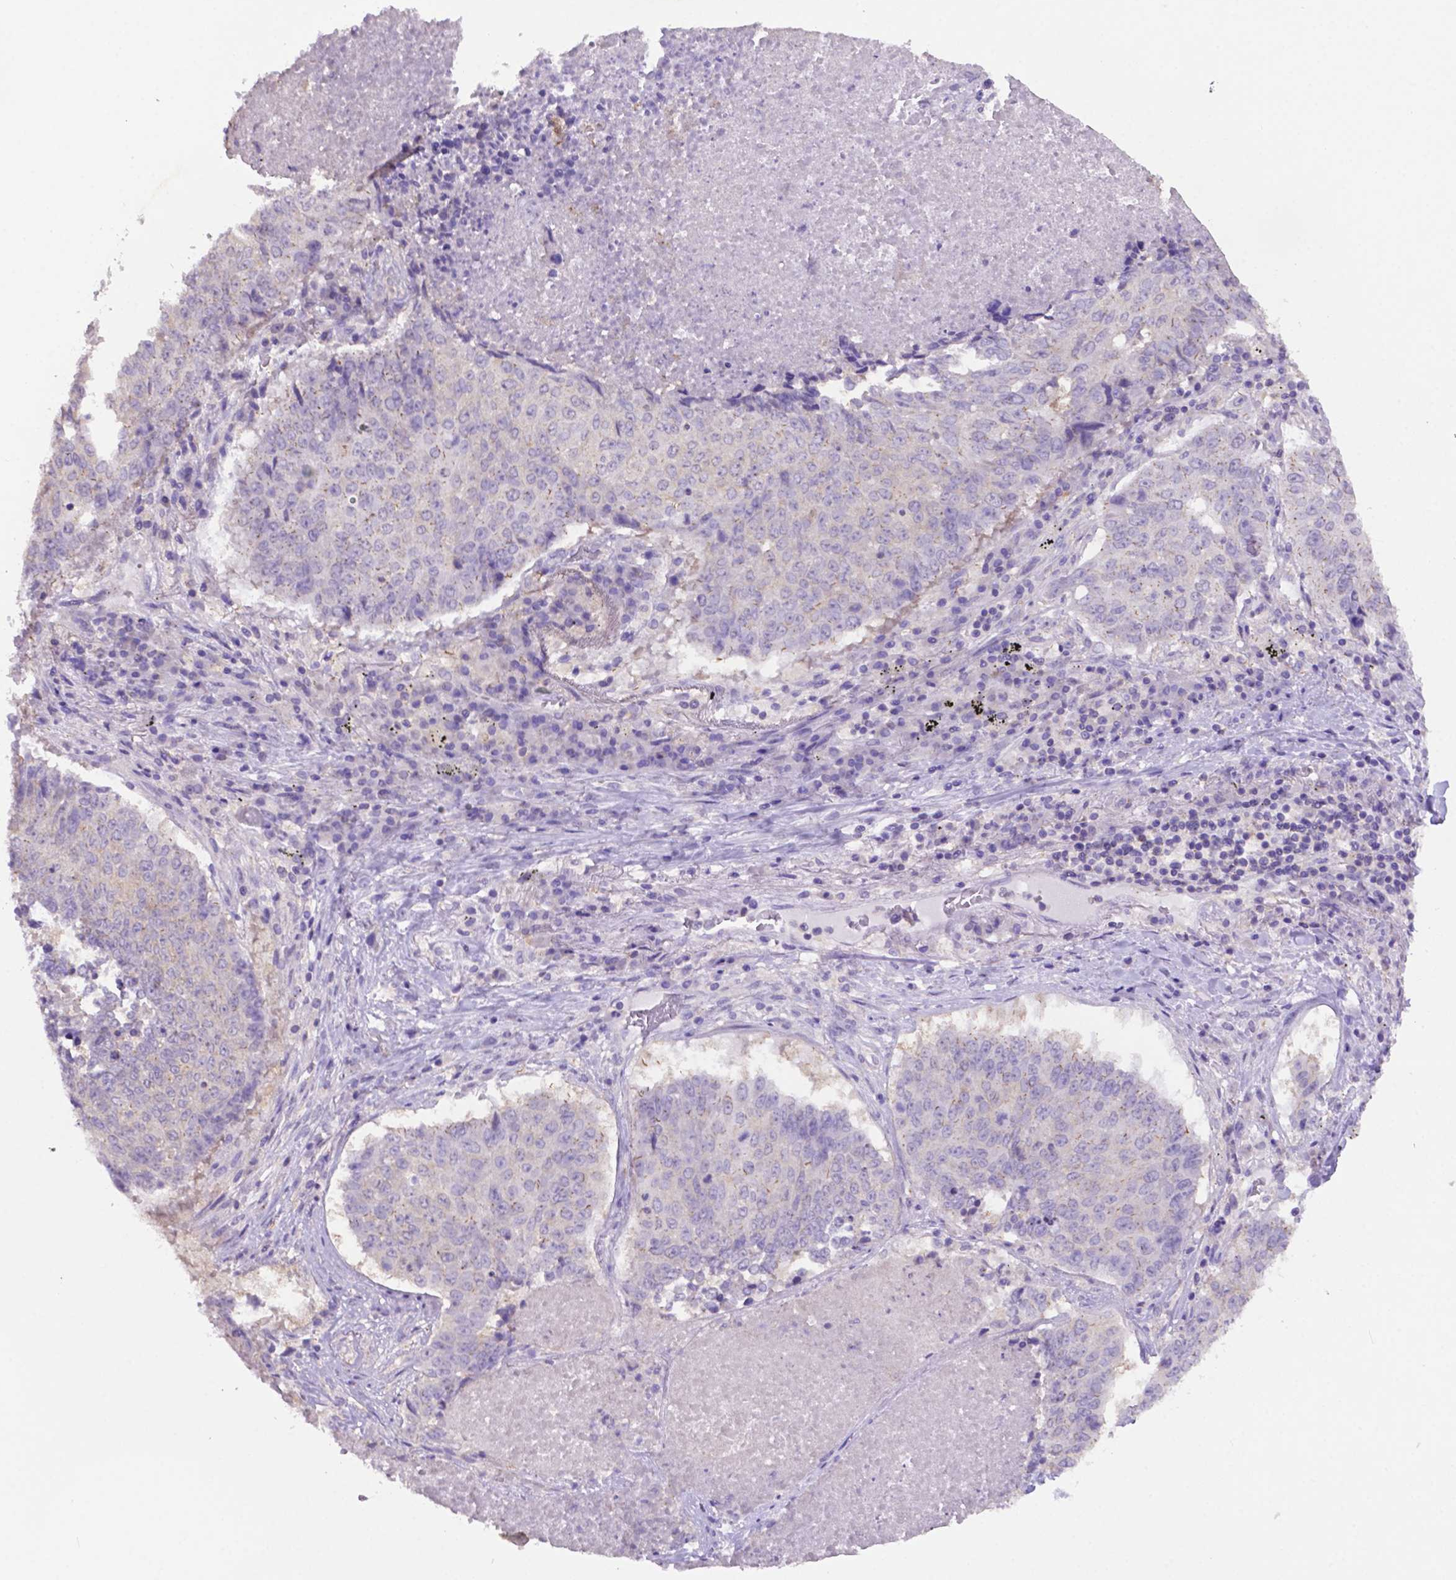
{"staining": {"intensity": "moderate", "quantity": "<25%", "location": "cytoplasmic/membranous"}, "tissue": "lung cancer", "cell_type": "Tumor cells", "image_type": "cancer", "snomed": [{"axis": "morphology", "description": "Normal tissue, NOS"}, {"axis": "morphology", "description": "Squamous cell carcinoma, NOS"}, {"axis": "topography", "description": "Bronchus"}, {"axis": "topography", "description": "Lung"}], "caption": "IHC of human lung cancer (squamous cell carcinoma) demonstrates low levels of moderate cytoplasmic/membranous positivity in approximately <25% of tumor cells. (IHC, brightfield microscopy, high magnification).", "gene": "PRPS2", "patient": {"sex": "male", "age": 64}}